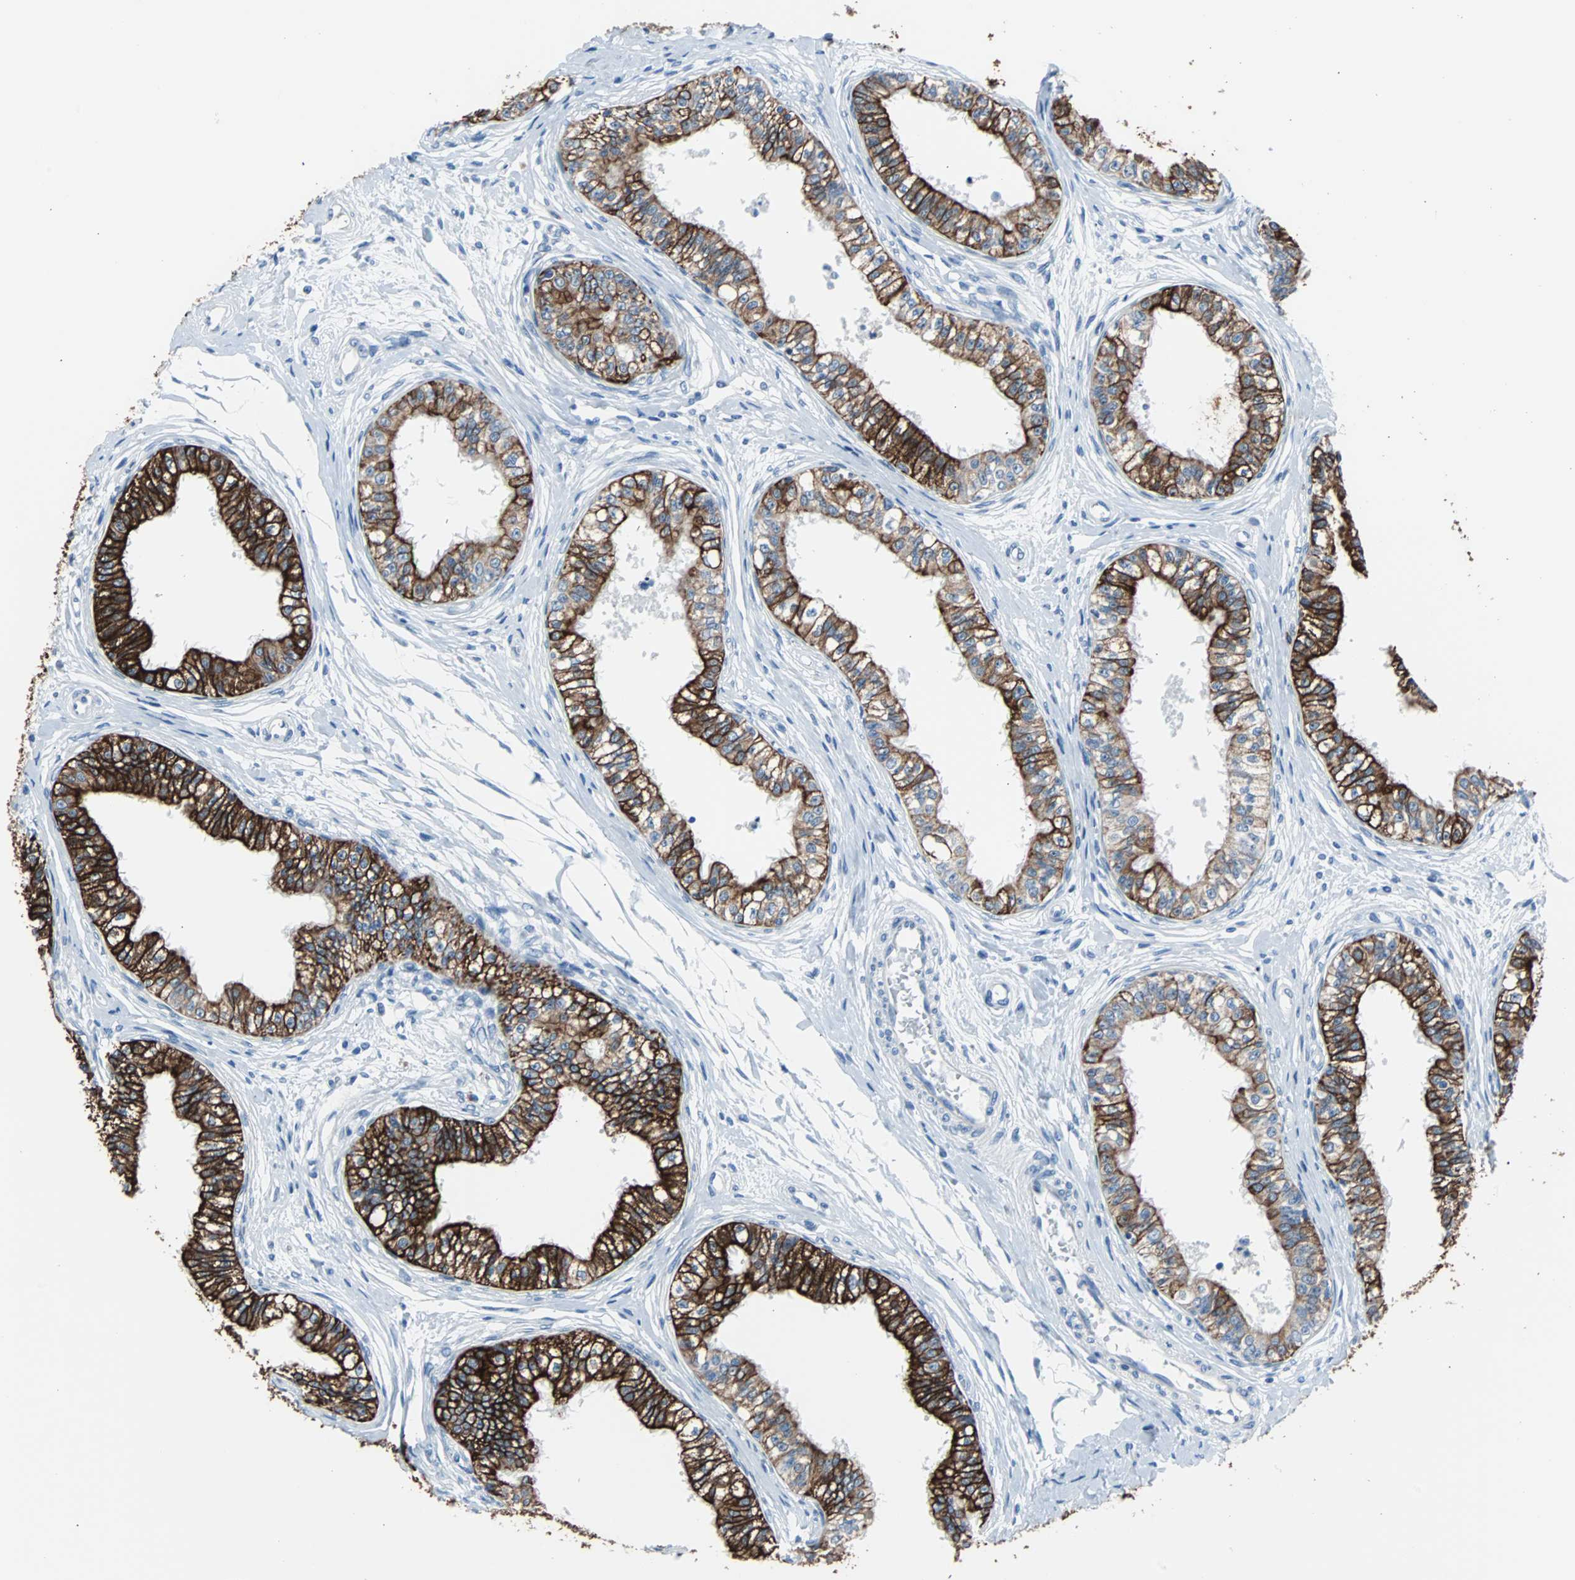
{"staining": {"intensity": "strong", "quantity": ">75%", "location": "cytoplasmic/membranous"}, "tissue": "epididymis", "cell_type": "Glandular cells", "image_type": "normal", "snomed": [{"axis": "morphology", "description": "Normal tissue, NOS"}, {"axis": "morphology", "description": "Adenocarcinoma, metastatic, NOS"}, {"axis": "topography", "description": "Testis"}, {"axis": "topography", "description": "Epididymis"}], "caption": "High-magnification brightfield microscopy of normal epididymis stained with DAB (brown) and counterstained with hematoxylin (blue). glandular cells exhibit strong cytoplasmic/membranous expression is identified in approximately>75% of cells.", "gene": "KRT7", "patient": {"sex": "male", "age": 26}}